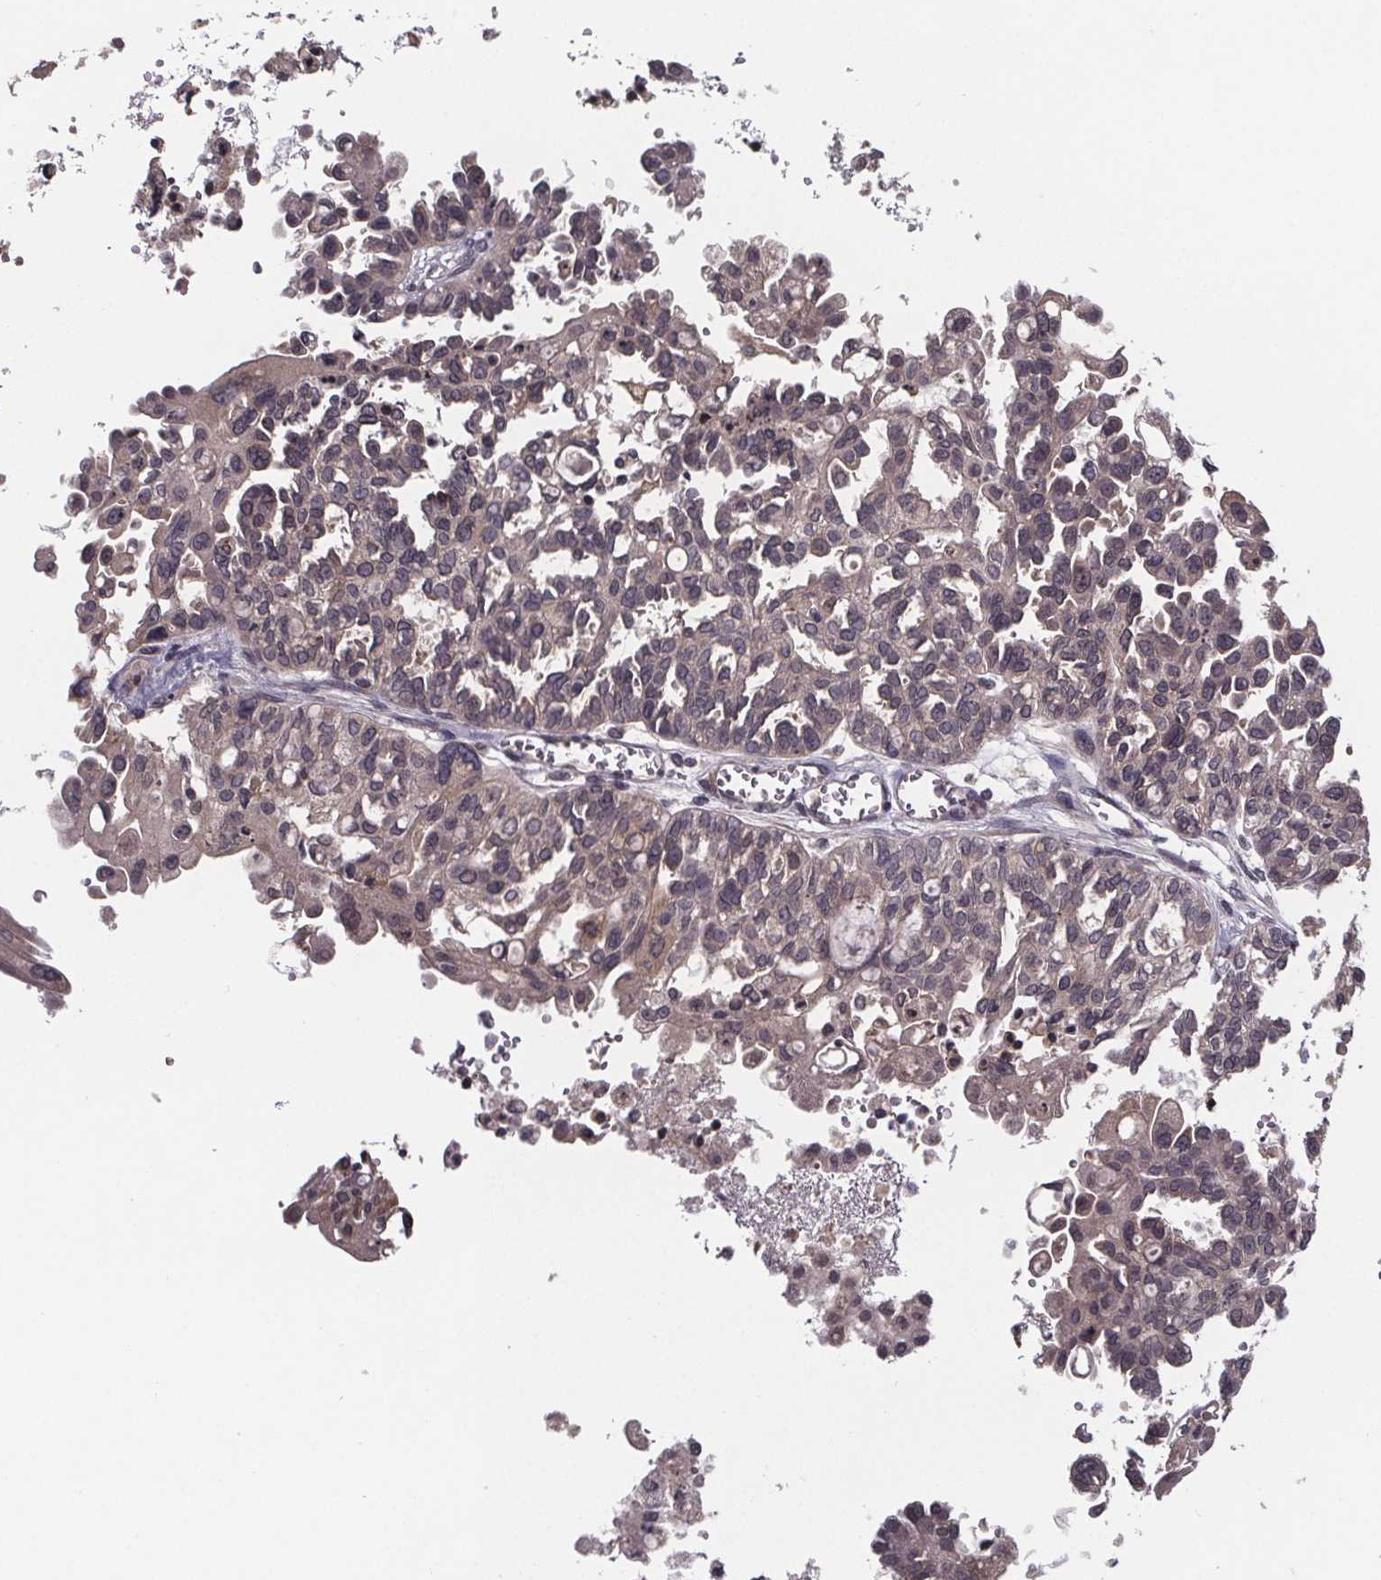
{"staining": {"intensity": "weak", "quantity": ">75%", "location": "cytoplasmic/membranous"}, "tissue": "ovarian cancer", "cell_type": "Tumor cells", "image_type": "cancer", "snomed": [{"axis": "morphology", "description": "Cystadenocarcinoma, serous, NOS"}, {"axis": "topography", "description": "Ovary"}], "caption": "This image exhibits serous cystadenocarcinoma (ovarian) stained with IHC to label a protein in brown. The cytoplasmic/membranous of tumor cells show weak positivity for the protein. Nuclei are counter-stained blue.", "gene": "SAT1", "patient": {"sex": "female", "age": 53}}